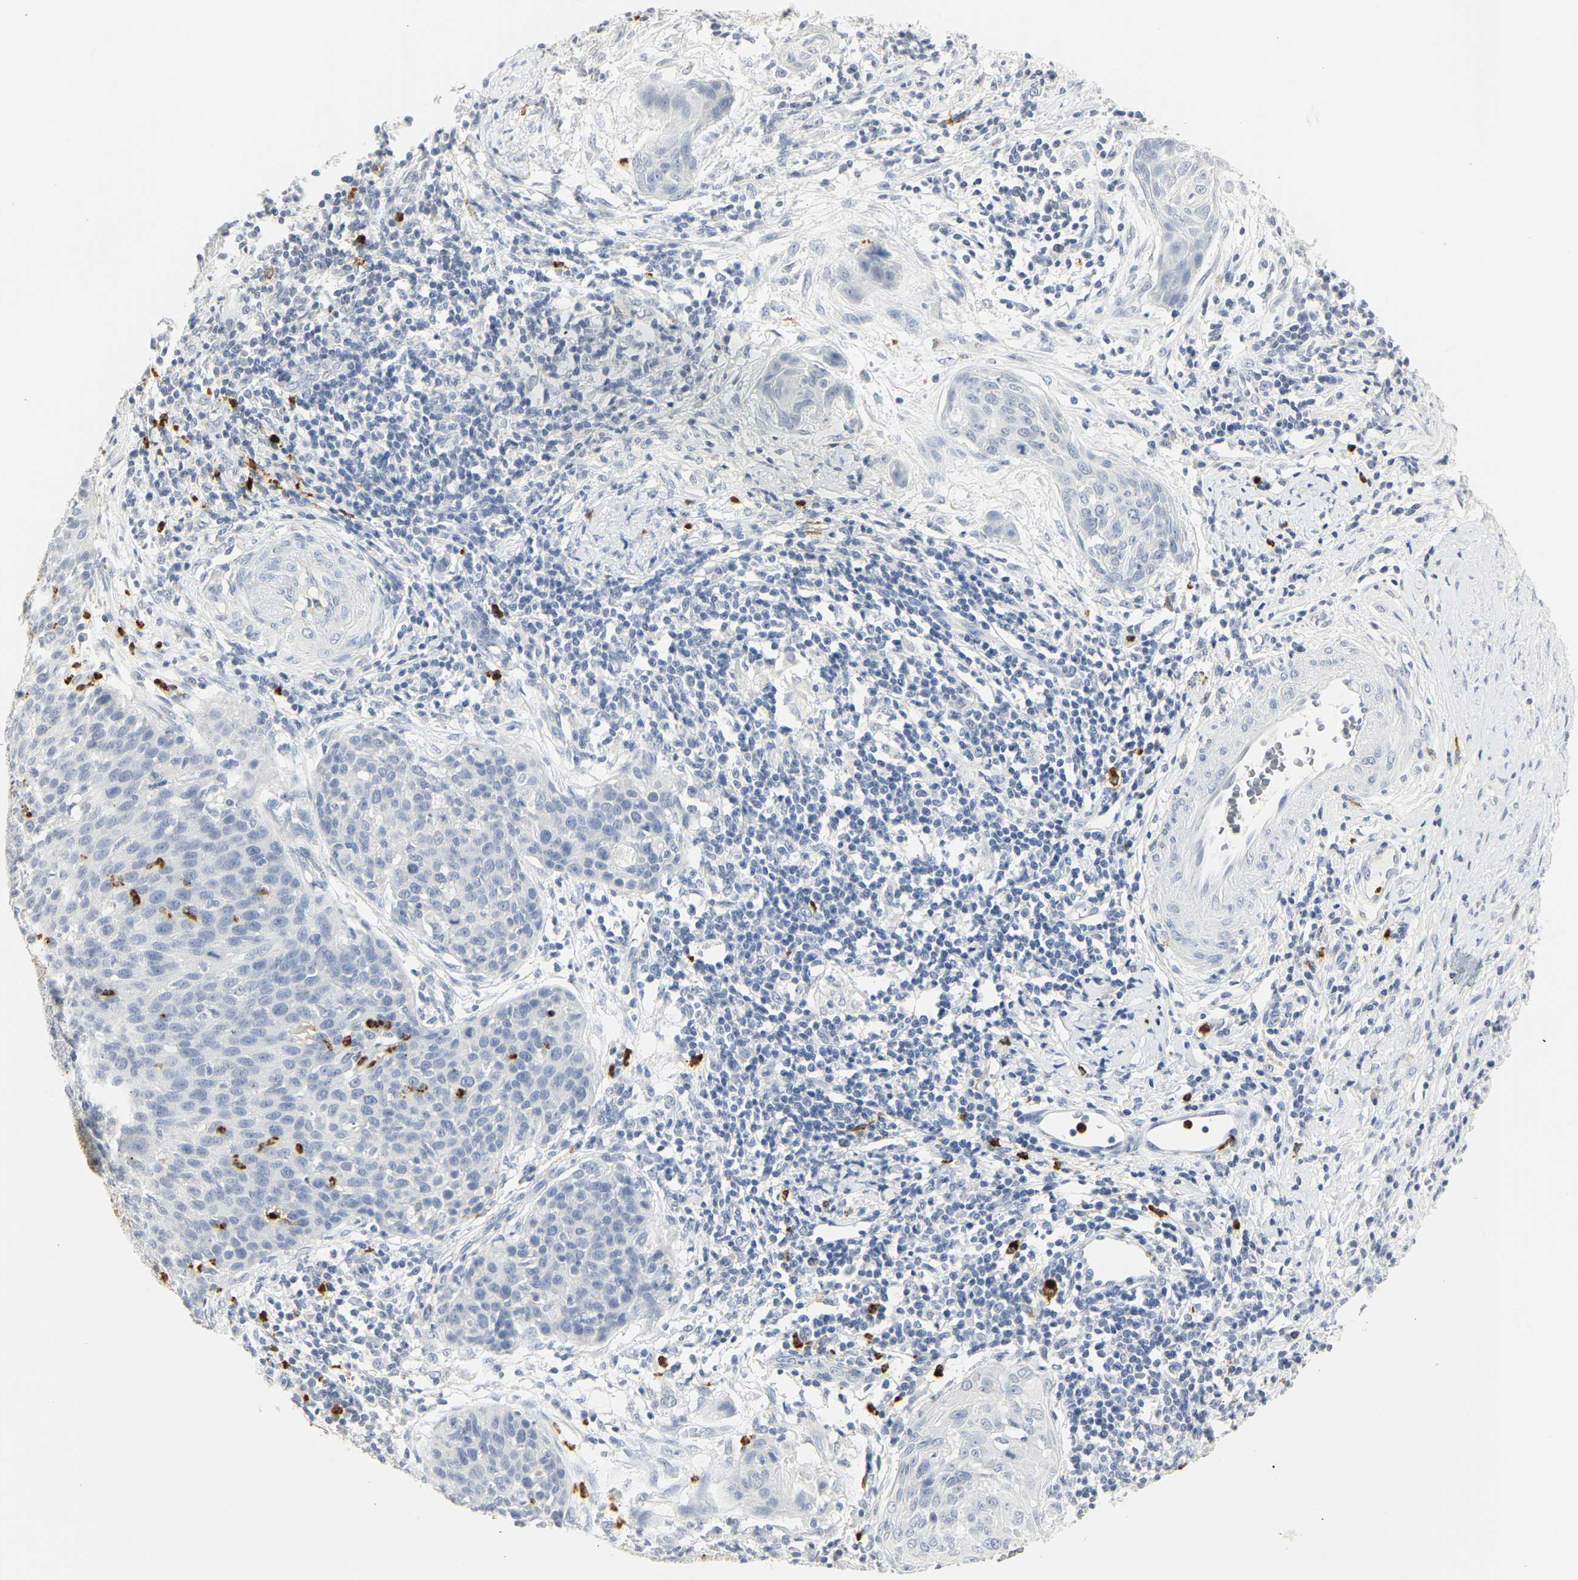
{"staining": {"intensity": "negative", "quantity": "none", "location": "none"}, "tissue": "cervical cancer", "cell_type": "Tumor cells", "image_type": "cancer", "snomed": [{"axis": "morphology", "description": "Squamous cell carcinoma, NOS"}, {"axis": "topography", "description": "Cervix"}], "caption": "Tumor cells show no significant staining in cervical cancer (squamous cell carcinoma).", "gene": "MPO", "patient": {"sex": "female", "age": 38}}